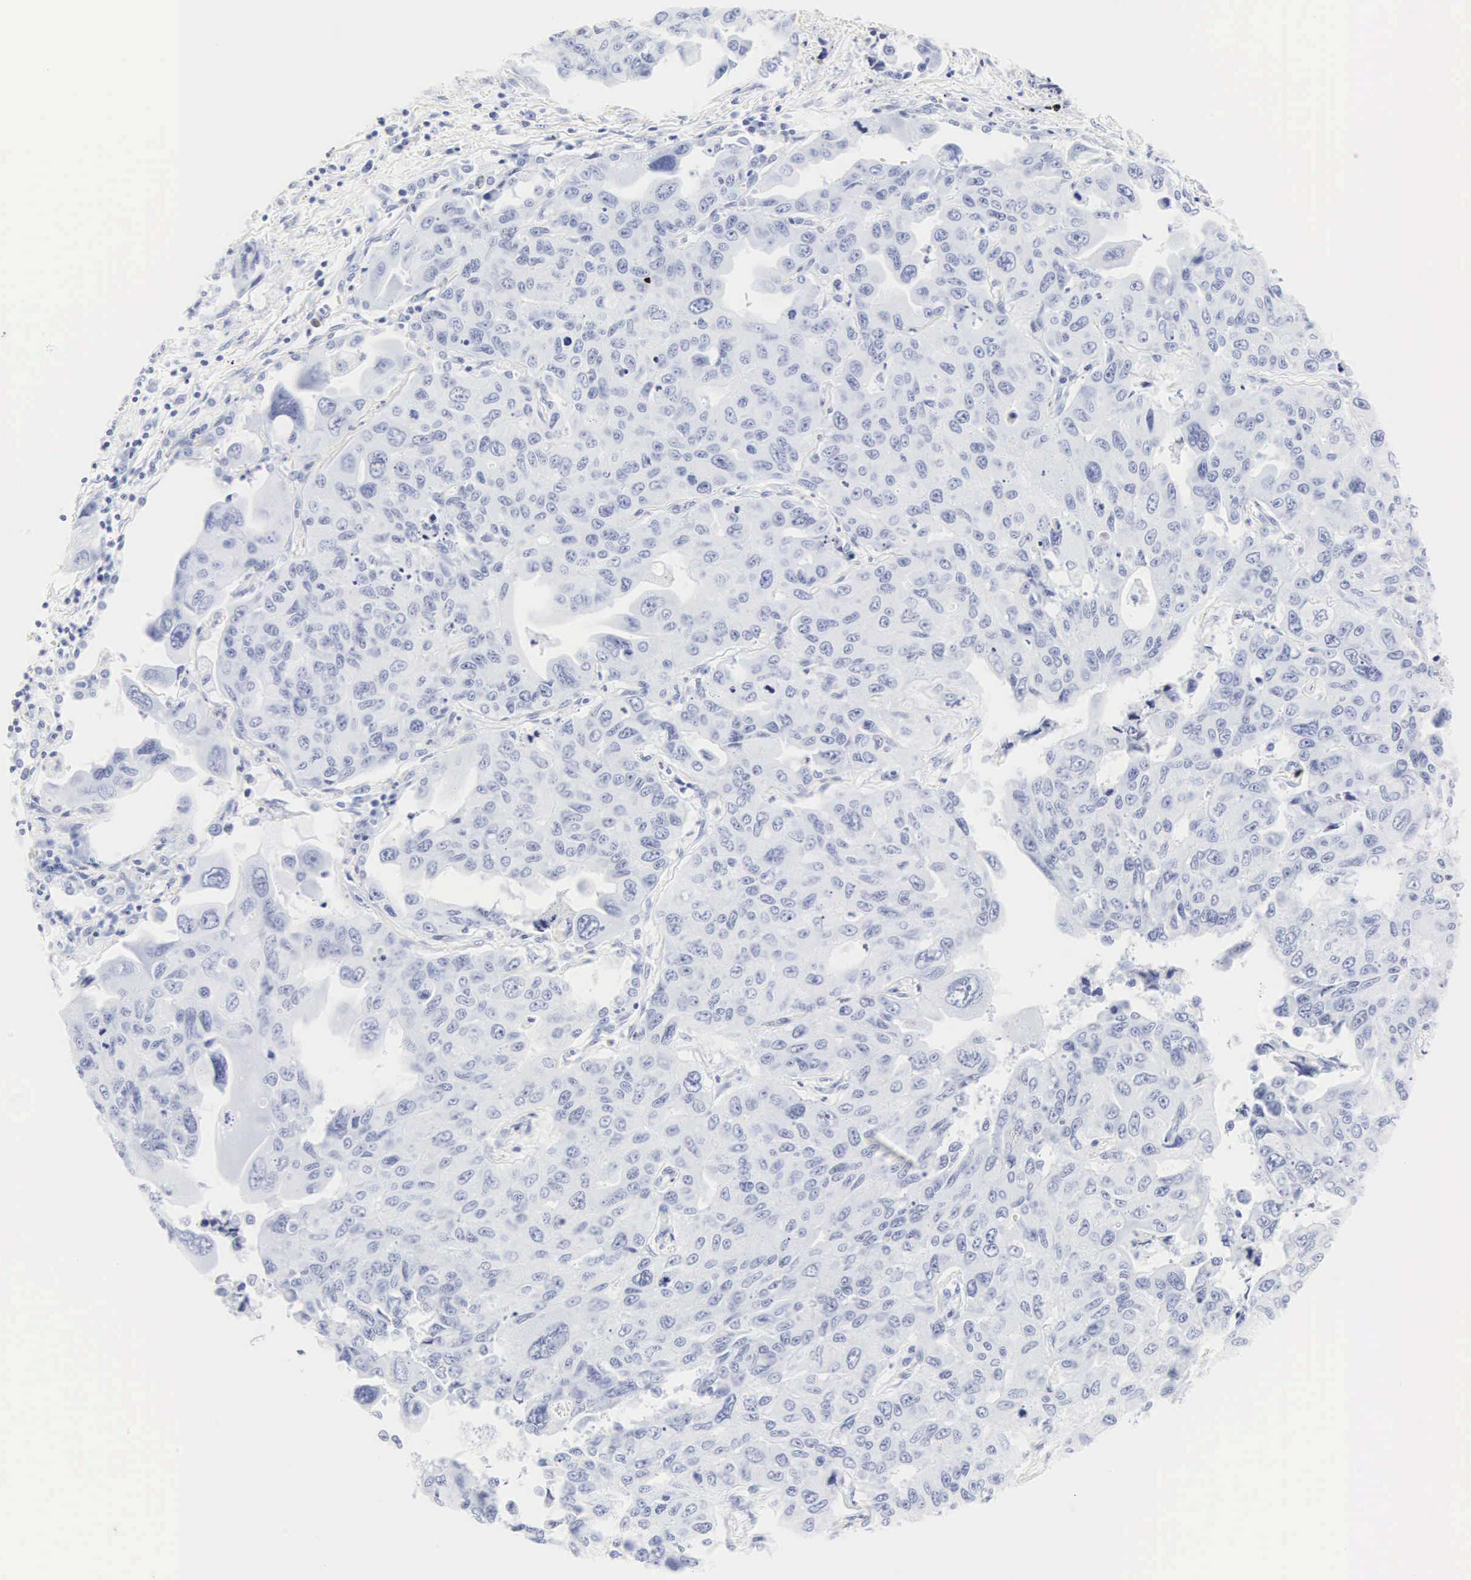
{"staining": {"intensity": "negative", "quantity": "none", "location": "none"}, "tissue": "lung cancer", "cell_type": "Tumor cells", "image_type": "cancer", "snomed": [{"axis": "morphology", "description": "Adenocarcinoma, NOS"}, {"axis": "topography", "description": "Lung"}], "caption": "The photomicrograph shows no staining of tumor cells in lung cancer.", "gene": "CGB3", "patient": {"sex": "male", "age": 64}}